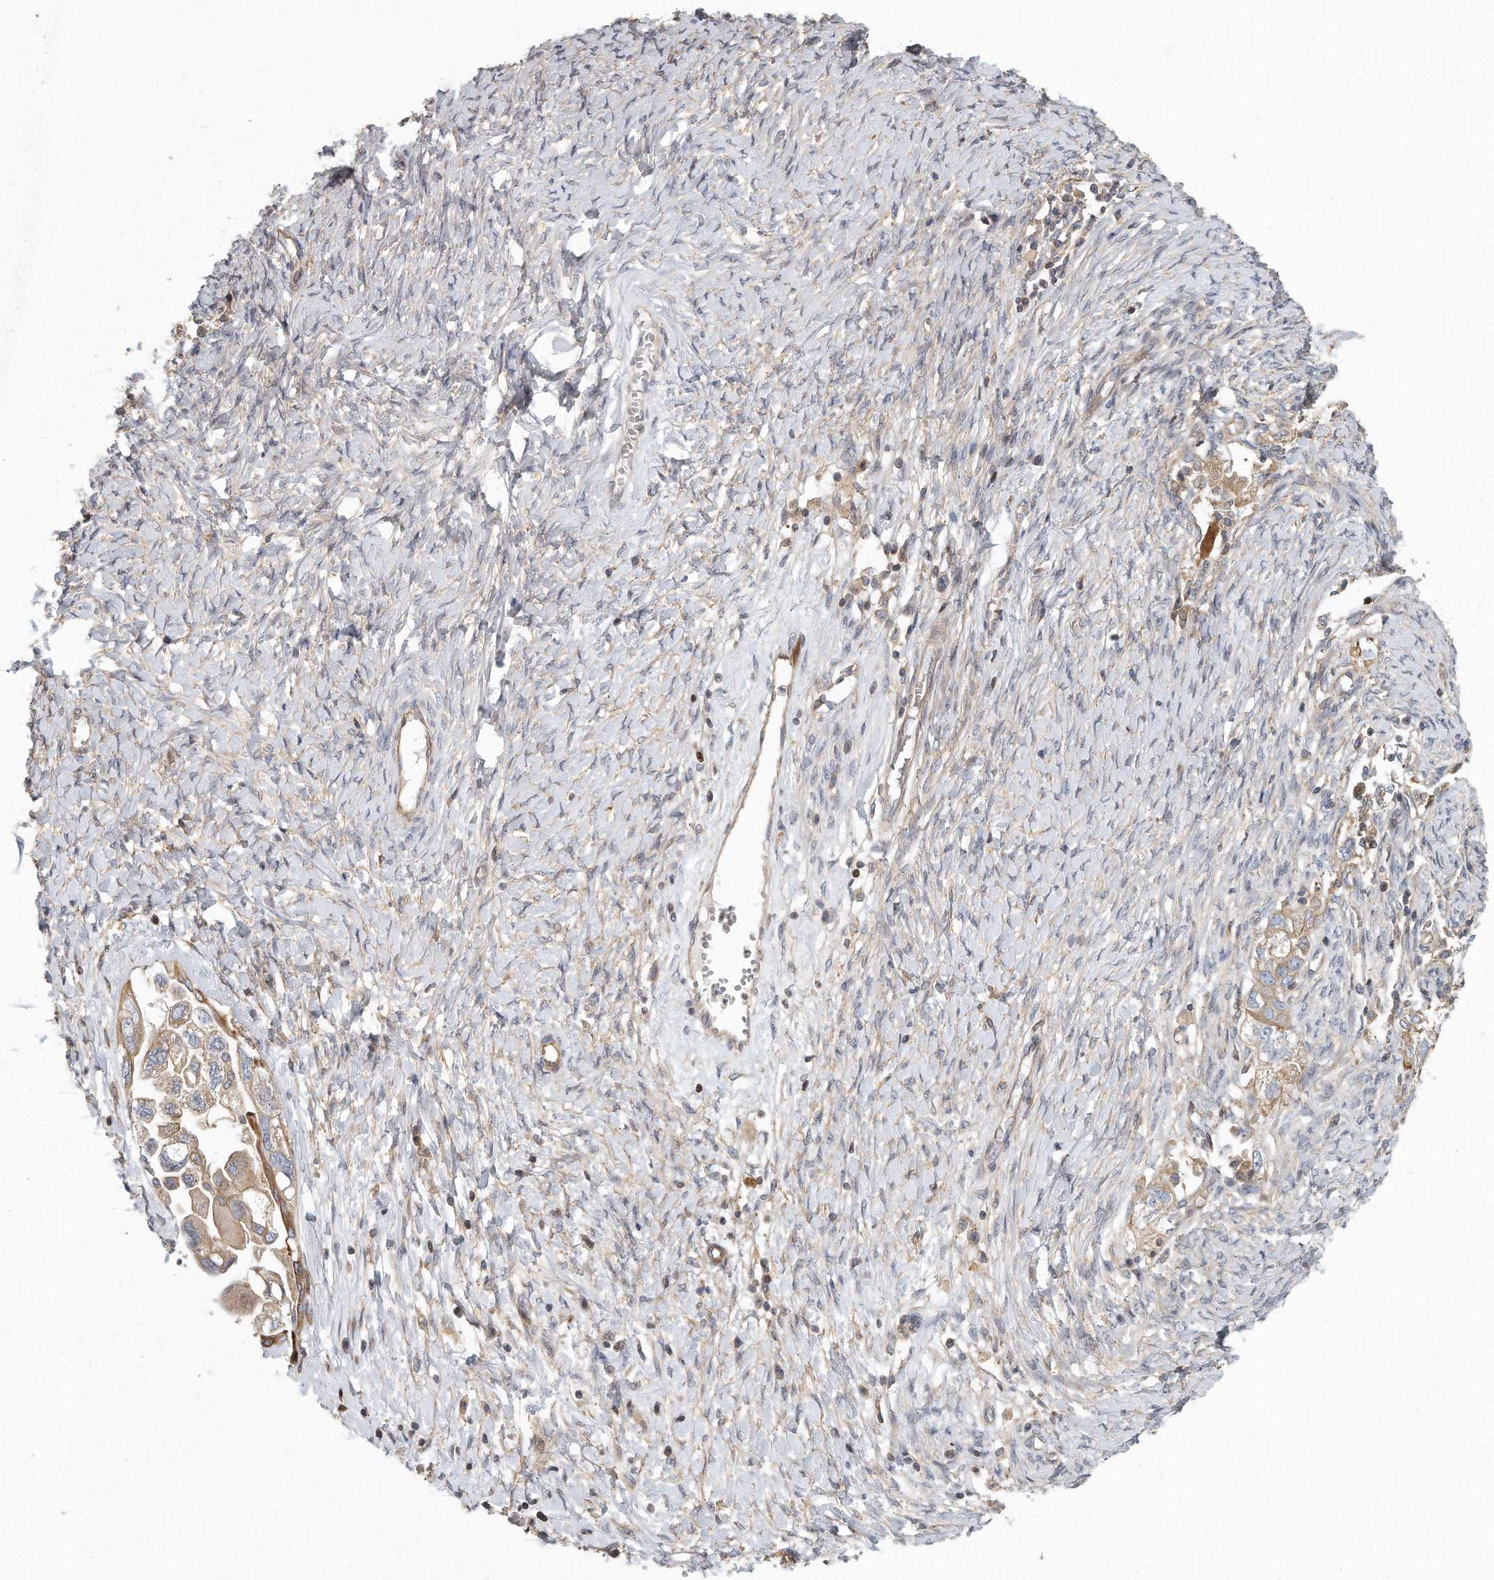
{"staining": {"intensity": "moderate", "quantity": ">75%", "location": "cytoplasmic/membranous"}, "tissue": "ovarian cancer", "cell_type": "Tumor cells", "image_type": "cancer", "snomed": [{"axis": "morphology", "description": "Carcinoma, NOS"}, {"axis": "morphology", "description": "Cystadenocarcinoma, serous, NOS"}, {"axis": "topography", "description": "Ovary"}], "caption": "The image demonstrates staining of ovarian cancer, revealing moderate cytoplasmic/membranous protein expression (brown color) within tumor cells. (brown staining indicates protein expression, while blue staining denotes nuclei).", "gene": "PCDH8", "patient": {"sex": "female", "age": 69}}